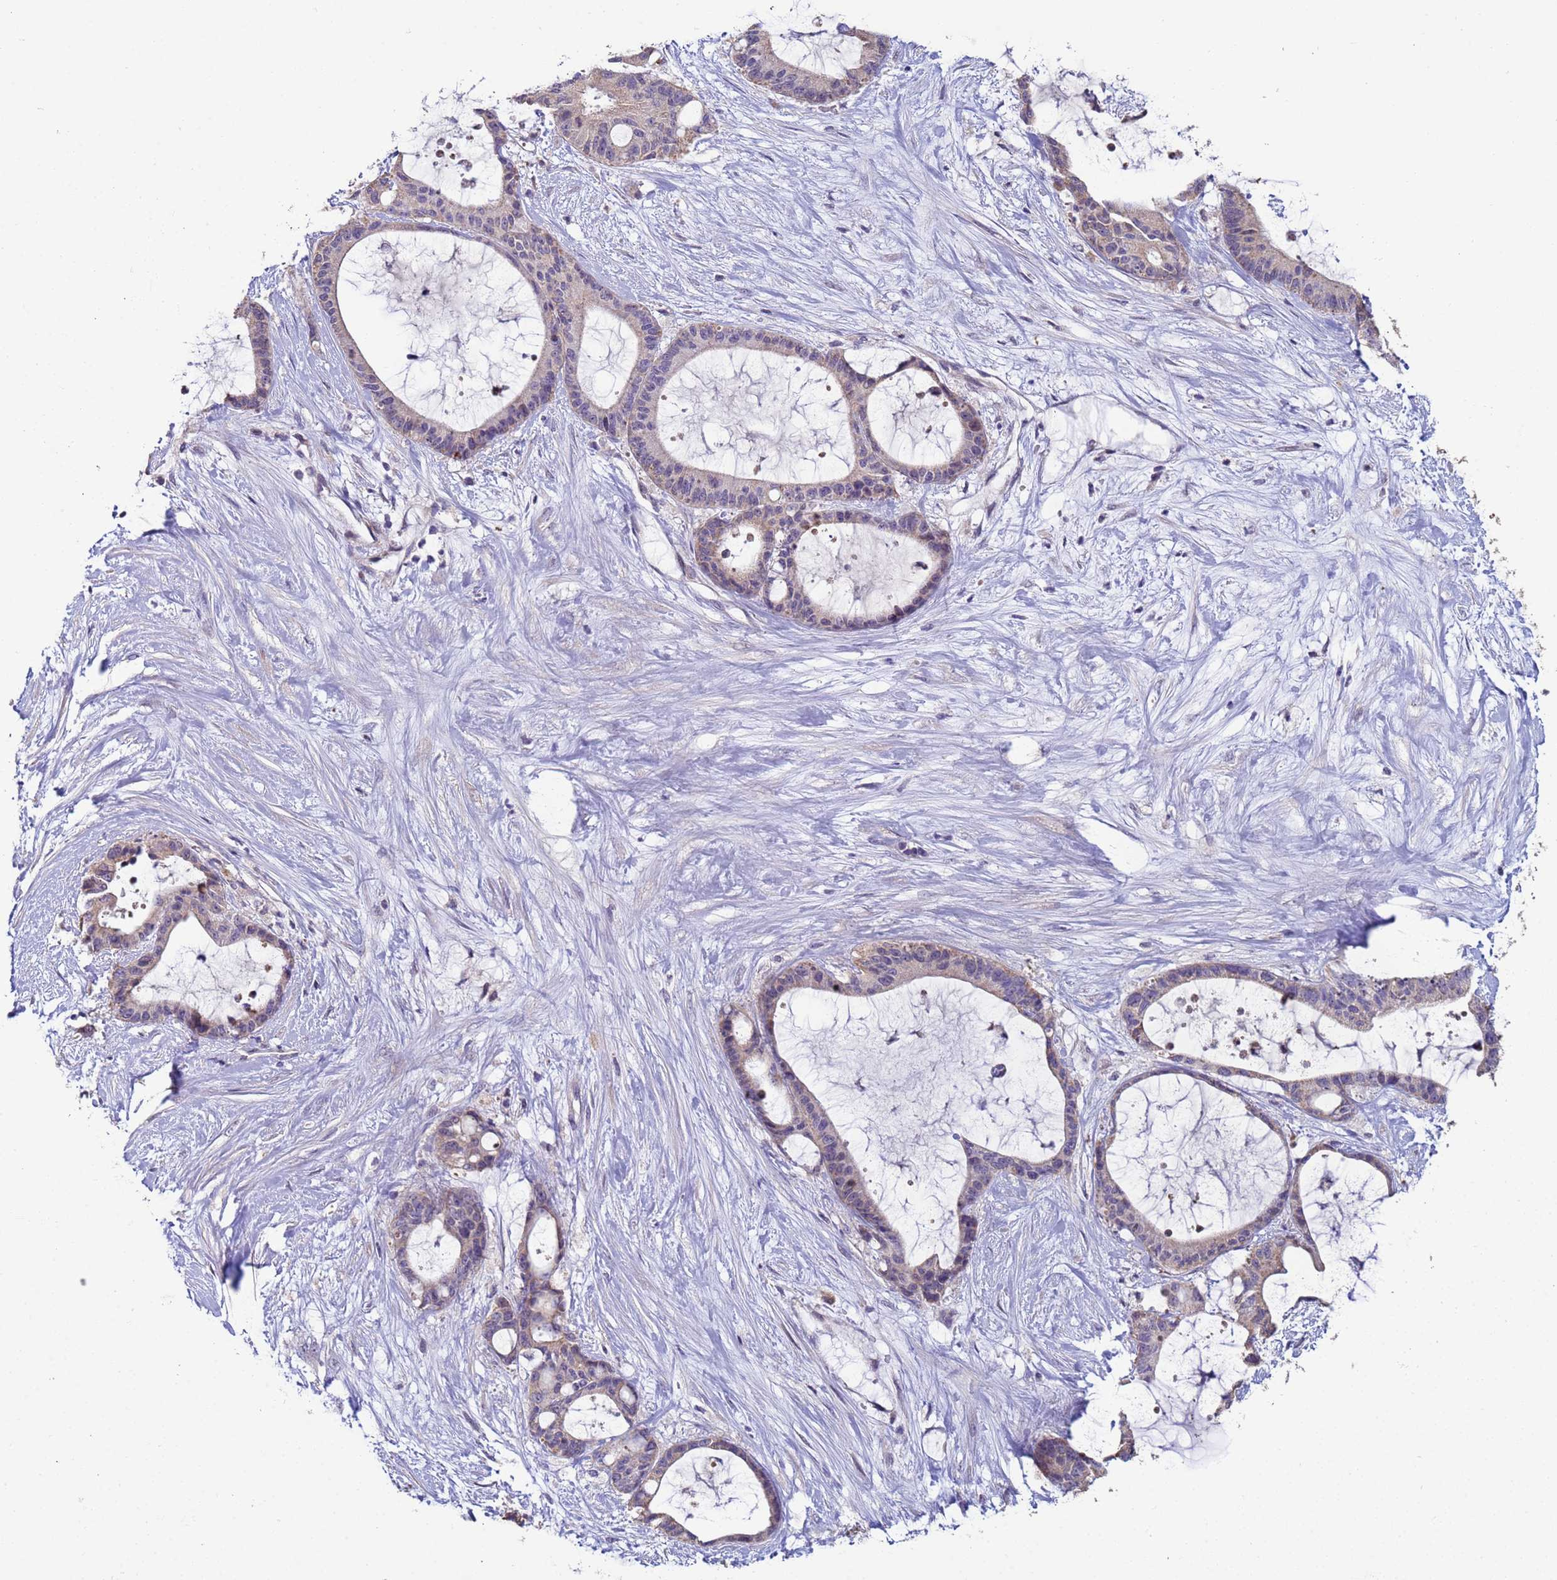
{"staining": {"intensity": "weak", "quantity": "<25%", "location": "cytoplasmic/membranous"}, "tissue": "liver cancer", "cell_type": "Tumor cells", "image_type": "cancer", "snomed": [{"axis": "morphology", "description": "Normal tissue, NOS"}, {"axis": "morphology", "description": "Cholangiocarcinoma"}, {"axis": "topography", "description": "Liver"}, {"axis": "topography", "description": "Peripheral nerve tissue"}], "caption": "A photomicrograph of cholangiocarcinoma (liver) stained for a protein demonstrates no brown staining in tumor cells.", "gene": "CLHC1", "patient": {"sex": "female", "age": 73}}